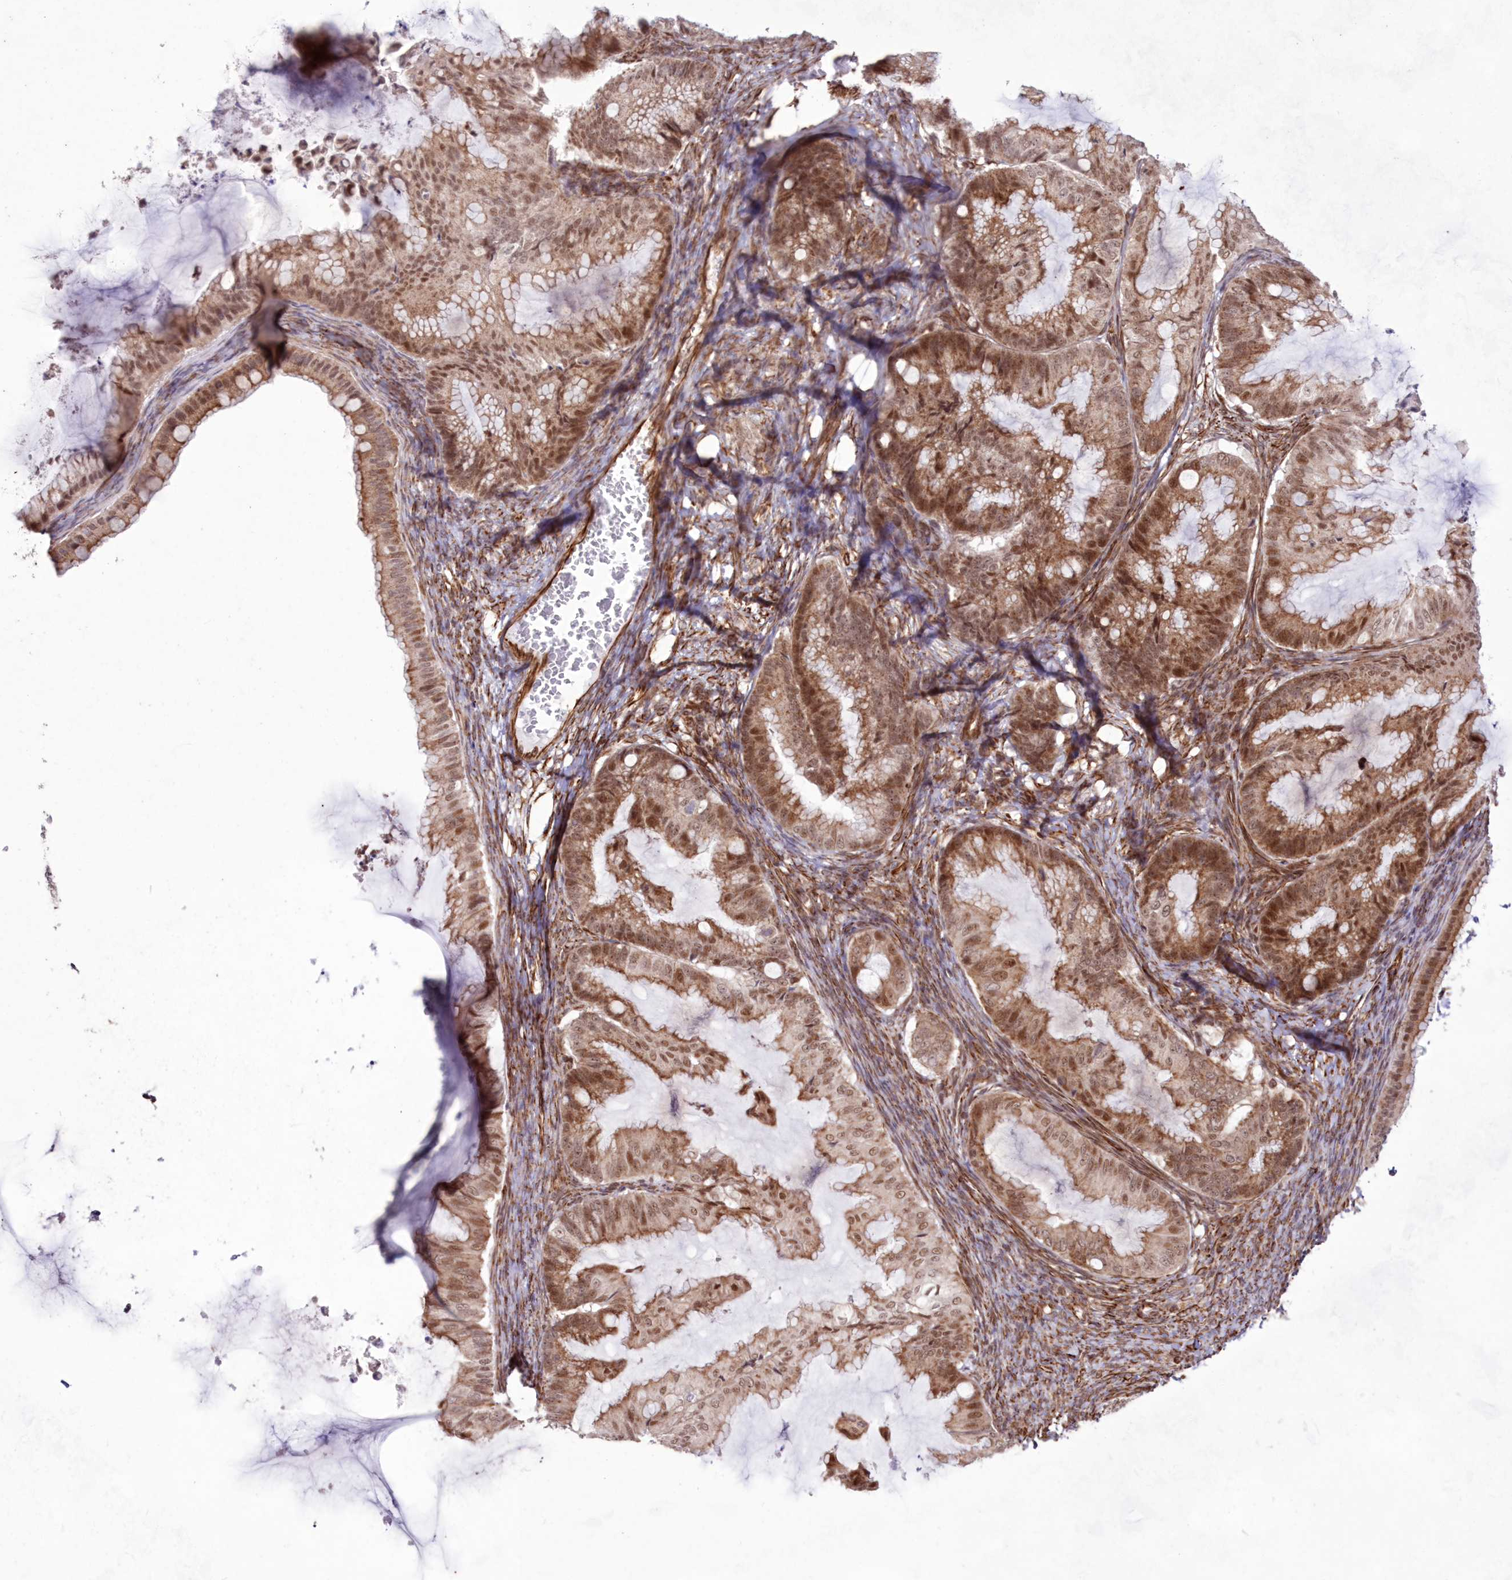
{"staining": {"intensity": "moderate", "quantity": "25%-75%", "location": "cytoplasmic/membranous,nuclear"}, "tissue": "ovarian cancer", "cell_type": "Tumor cells", "image_type": "cancer", "snomed": [{"axis": "morphology", "description": "Cystadenocarcinoma, mucinous, NOS"}, {"axis": "topography", "description": "Ovary"}], "caption": "An image of ovarian mucinous cystadenocarcinoma stained for a protein demonstrates moderate cytoplasmic/membranous and nuclear brown staining in tumor cells. The staining is performed using DAB (3,3'-diaminobenzidine) brown chromogen to label protein expression. The nuclei are counter-stained blue using hematoxylin.", "gene": "SNIP1", "patient": {"sex": "female", "age": 71}}